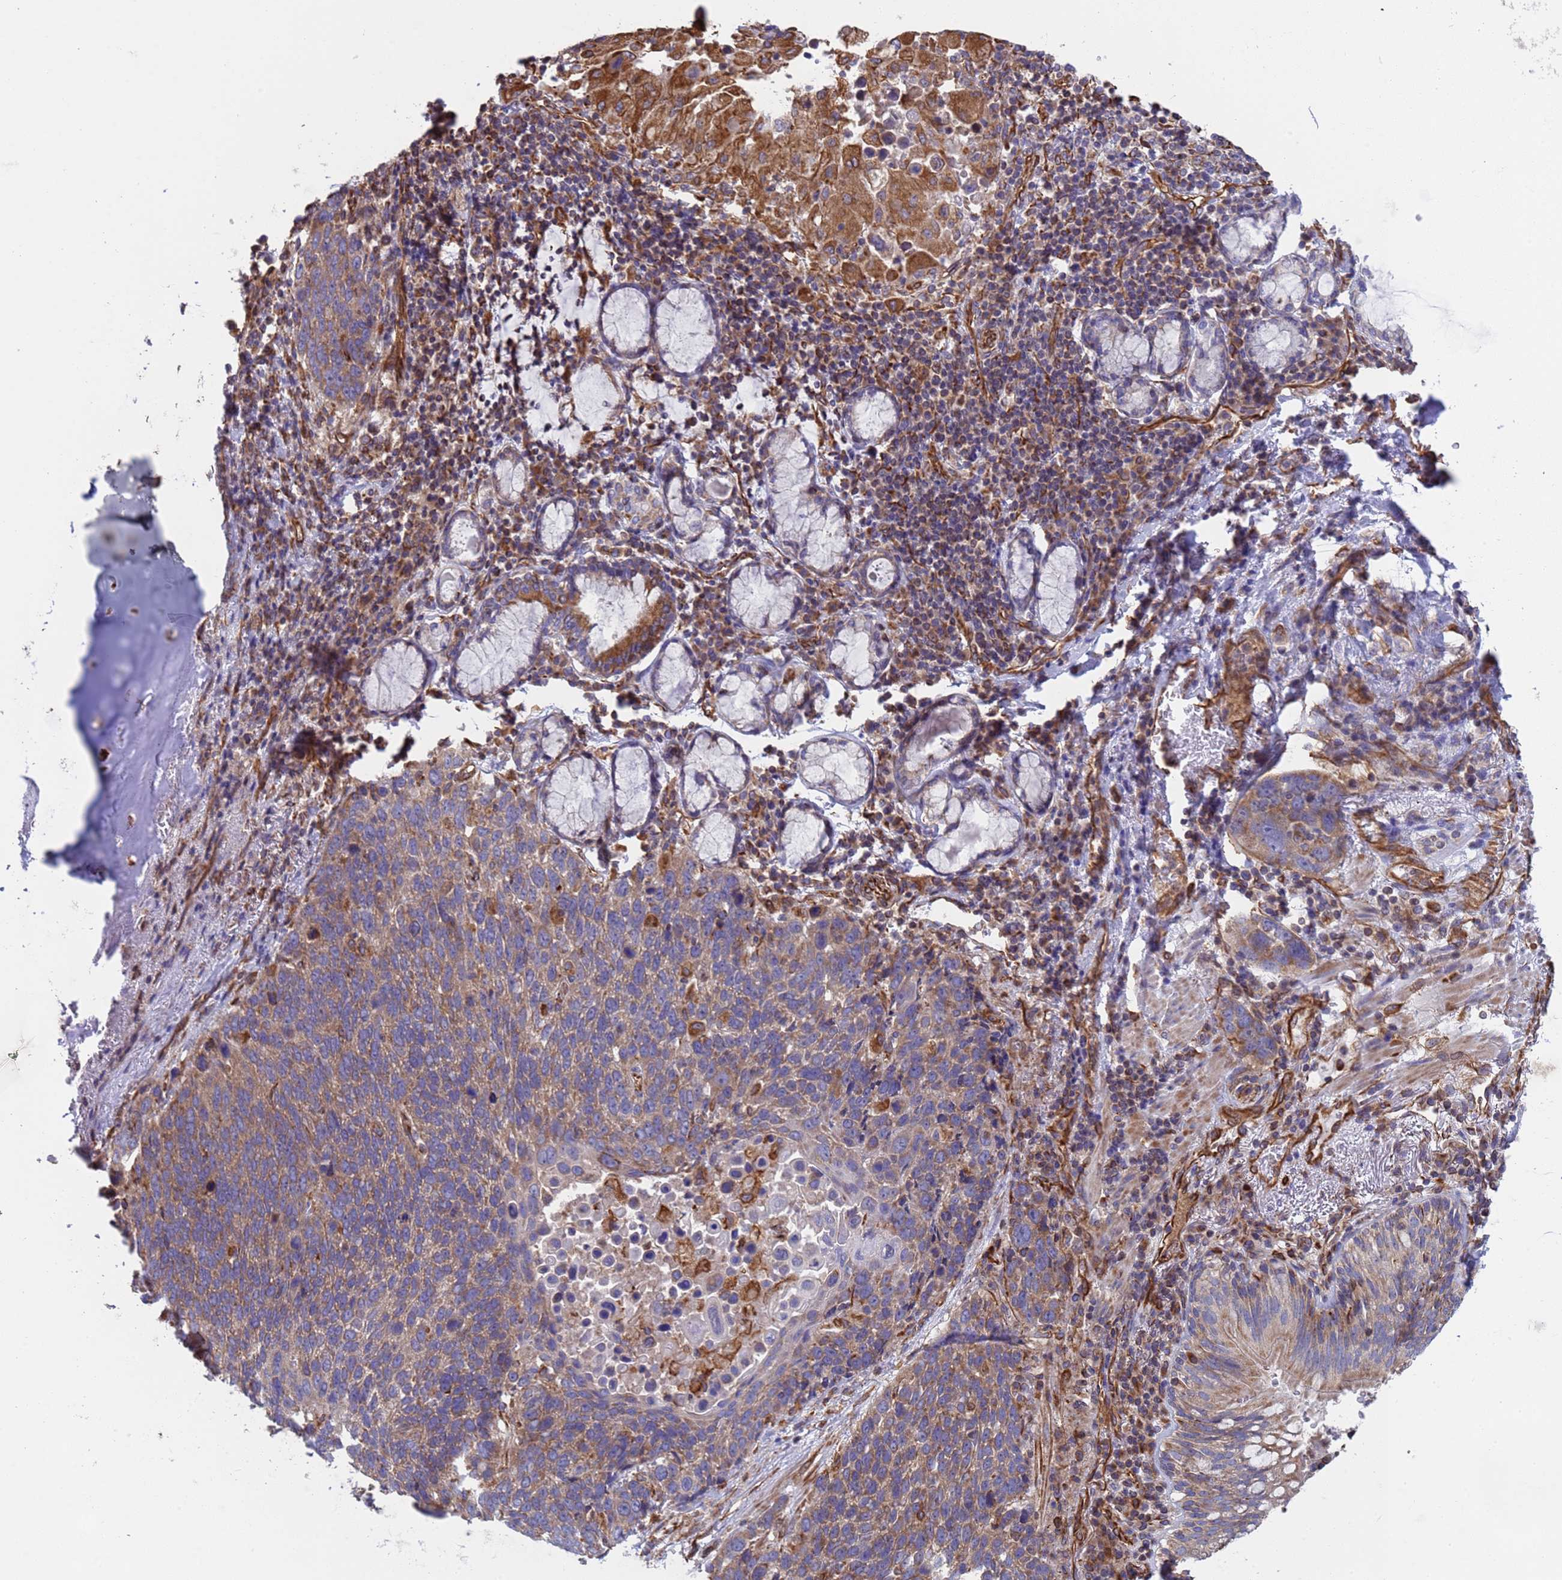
{"staining": {"intensity": "moderate", "quantity": "<25%", "location": "cytoplasmic/membranous"}, "tissue": "lung cancer", "cell_type": "Tumor cells", "image_type": "cancer", "snomed": [{"axis": "morphology", "description": "Squamous cell carcinoma, NOS"}, {"axis": "topography", "description": "Lung"}], "caption": "IHC (DAB) staining of human lung squamous cell carcinoma demonstrates moderate cytoplasmic/membranous protein positivity in approximately <25% of tumor cells.", "gene": "NUDT12", "patient": {"sex": "male", "age": 66}}